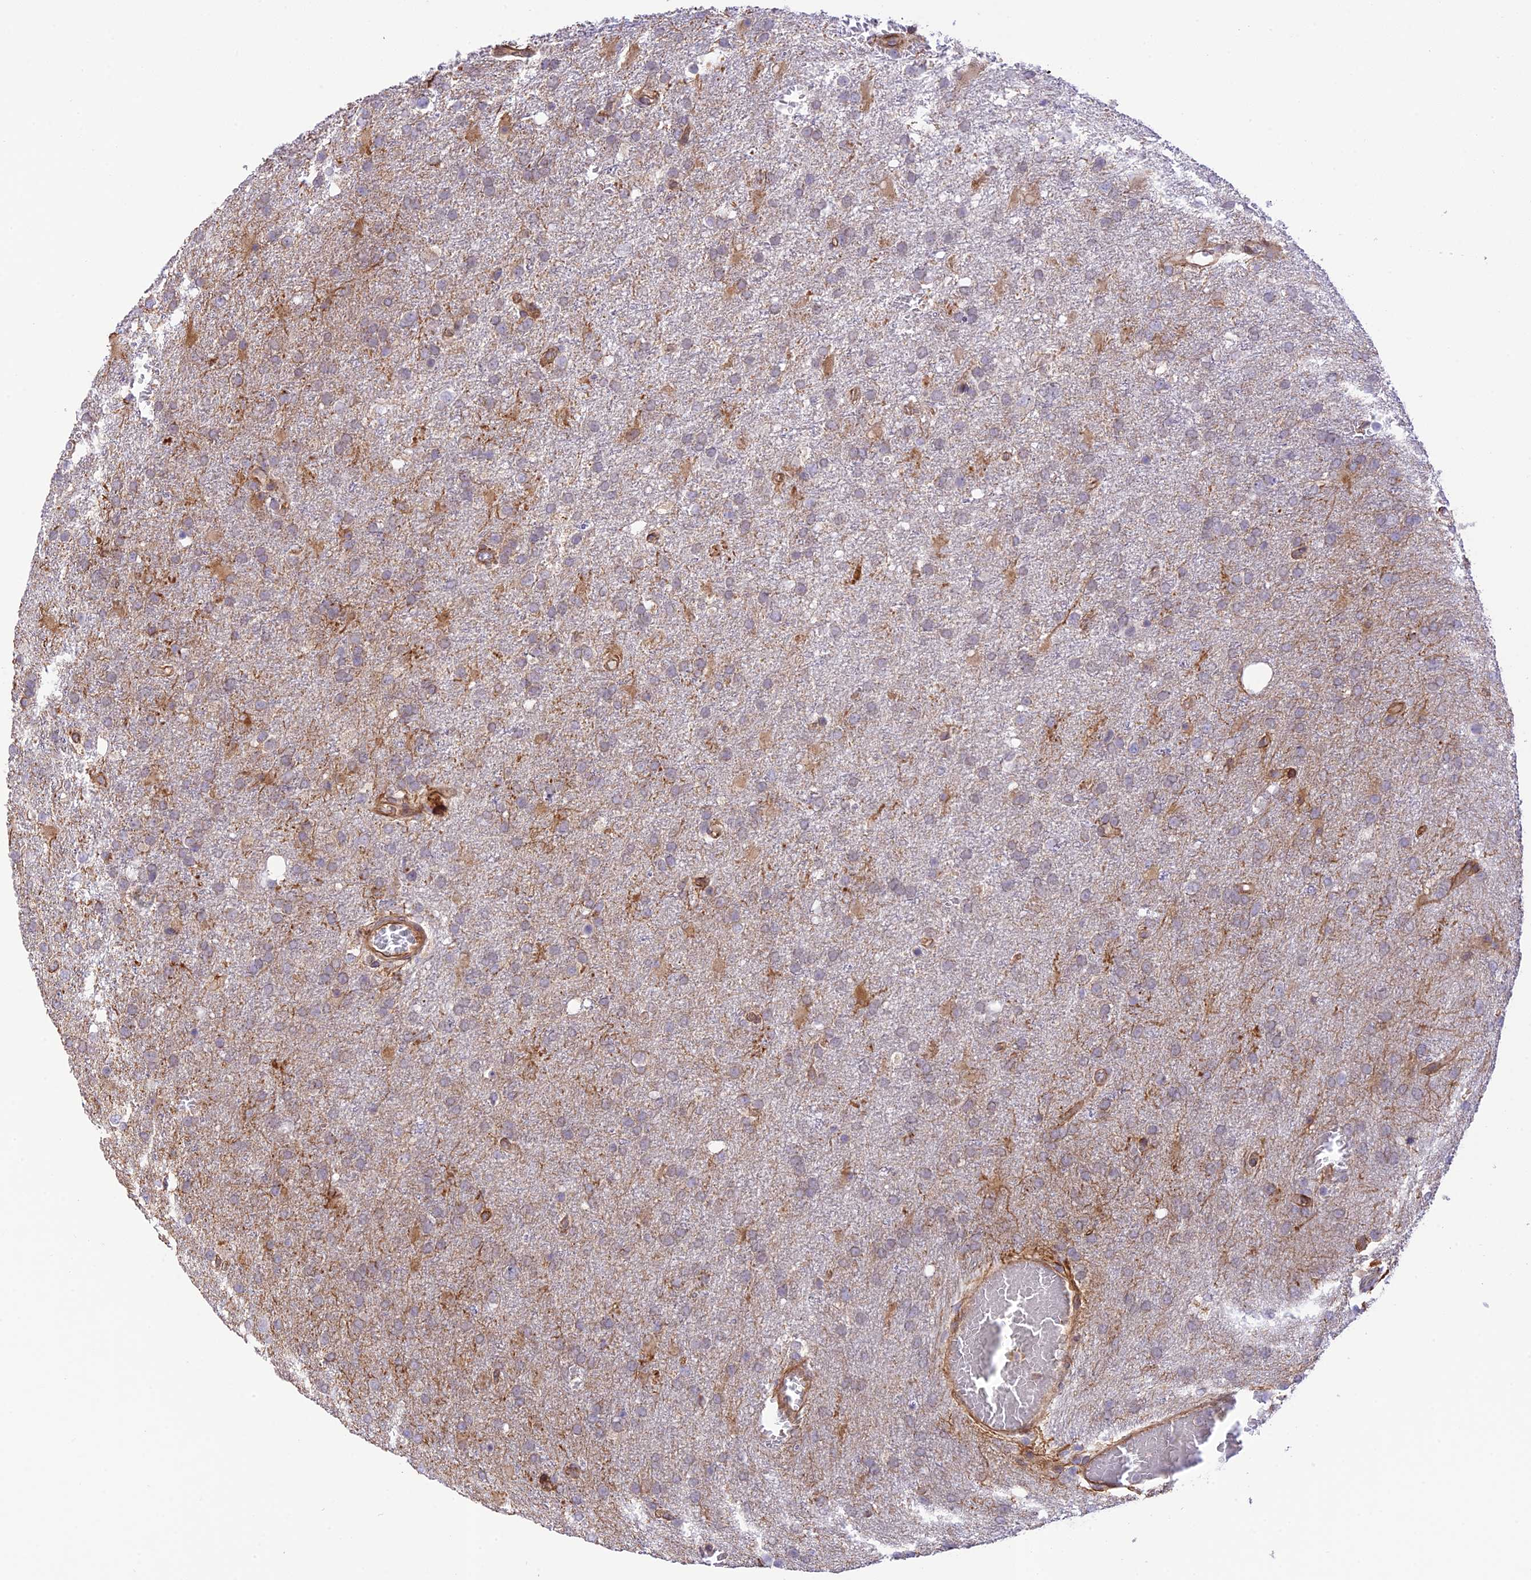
{"staining": {"intensity": "weak", "quantity": "25%-75%", "location": "cytoplasmic/membranous"}, "tissue": "glioma", "cell_type": "Tumor cells", "image_type": "cancer", "snomed": [{"axis": "morphology", "description": "Glioma, malignant, High grade"}, {"axis": "topography", "description": "Brain"}], "caption": "This is a micrograph of immunohistochemistry (IHC) staining of high-grade glioma (malignant), which shows weak expression in the cytoplasmic/membranous of tumor cells.", "gene": "EXOC3L4", "patient": {"sex": "female", "age": 74}}